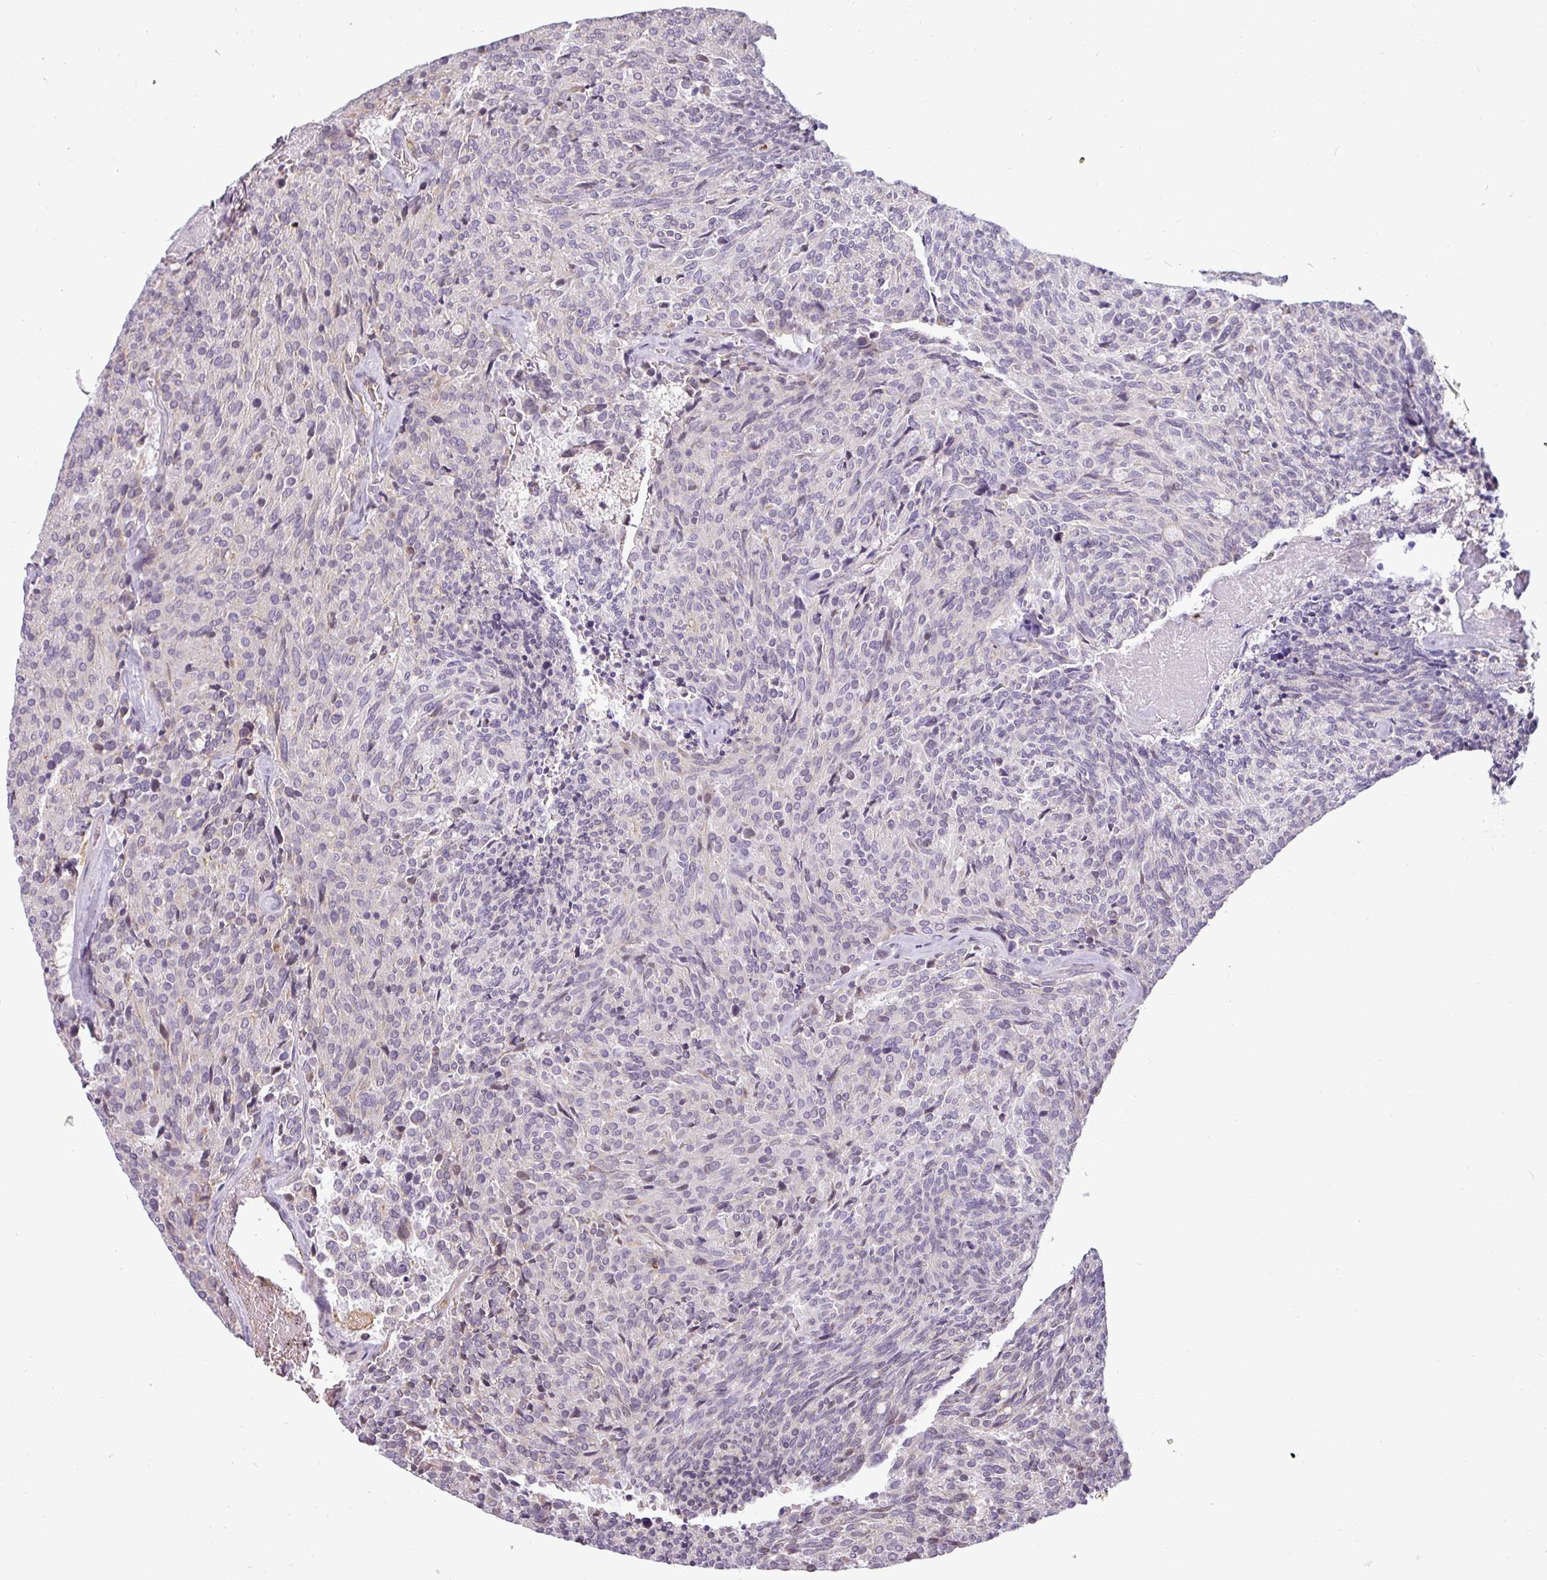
{"staining": {"intensity": "negative", "quantity": "none", "location": "none"}, "tissue": "carcinoid", "cell_type": "Tumor cells", "image_type": "cancer", "snomed": [{"axis": "morphology", "description": "Carcinoid, malignant, NOS"}, {"axis": "topography", "description": "Pancreas"}], "caption": "Tumor cells show no significant staining in carcinoid.", "gene": "ZNF835", "patient": {"sex": "female", "age": 54}}